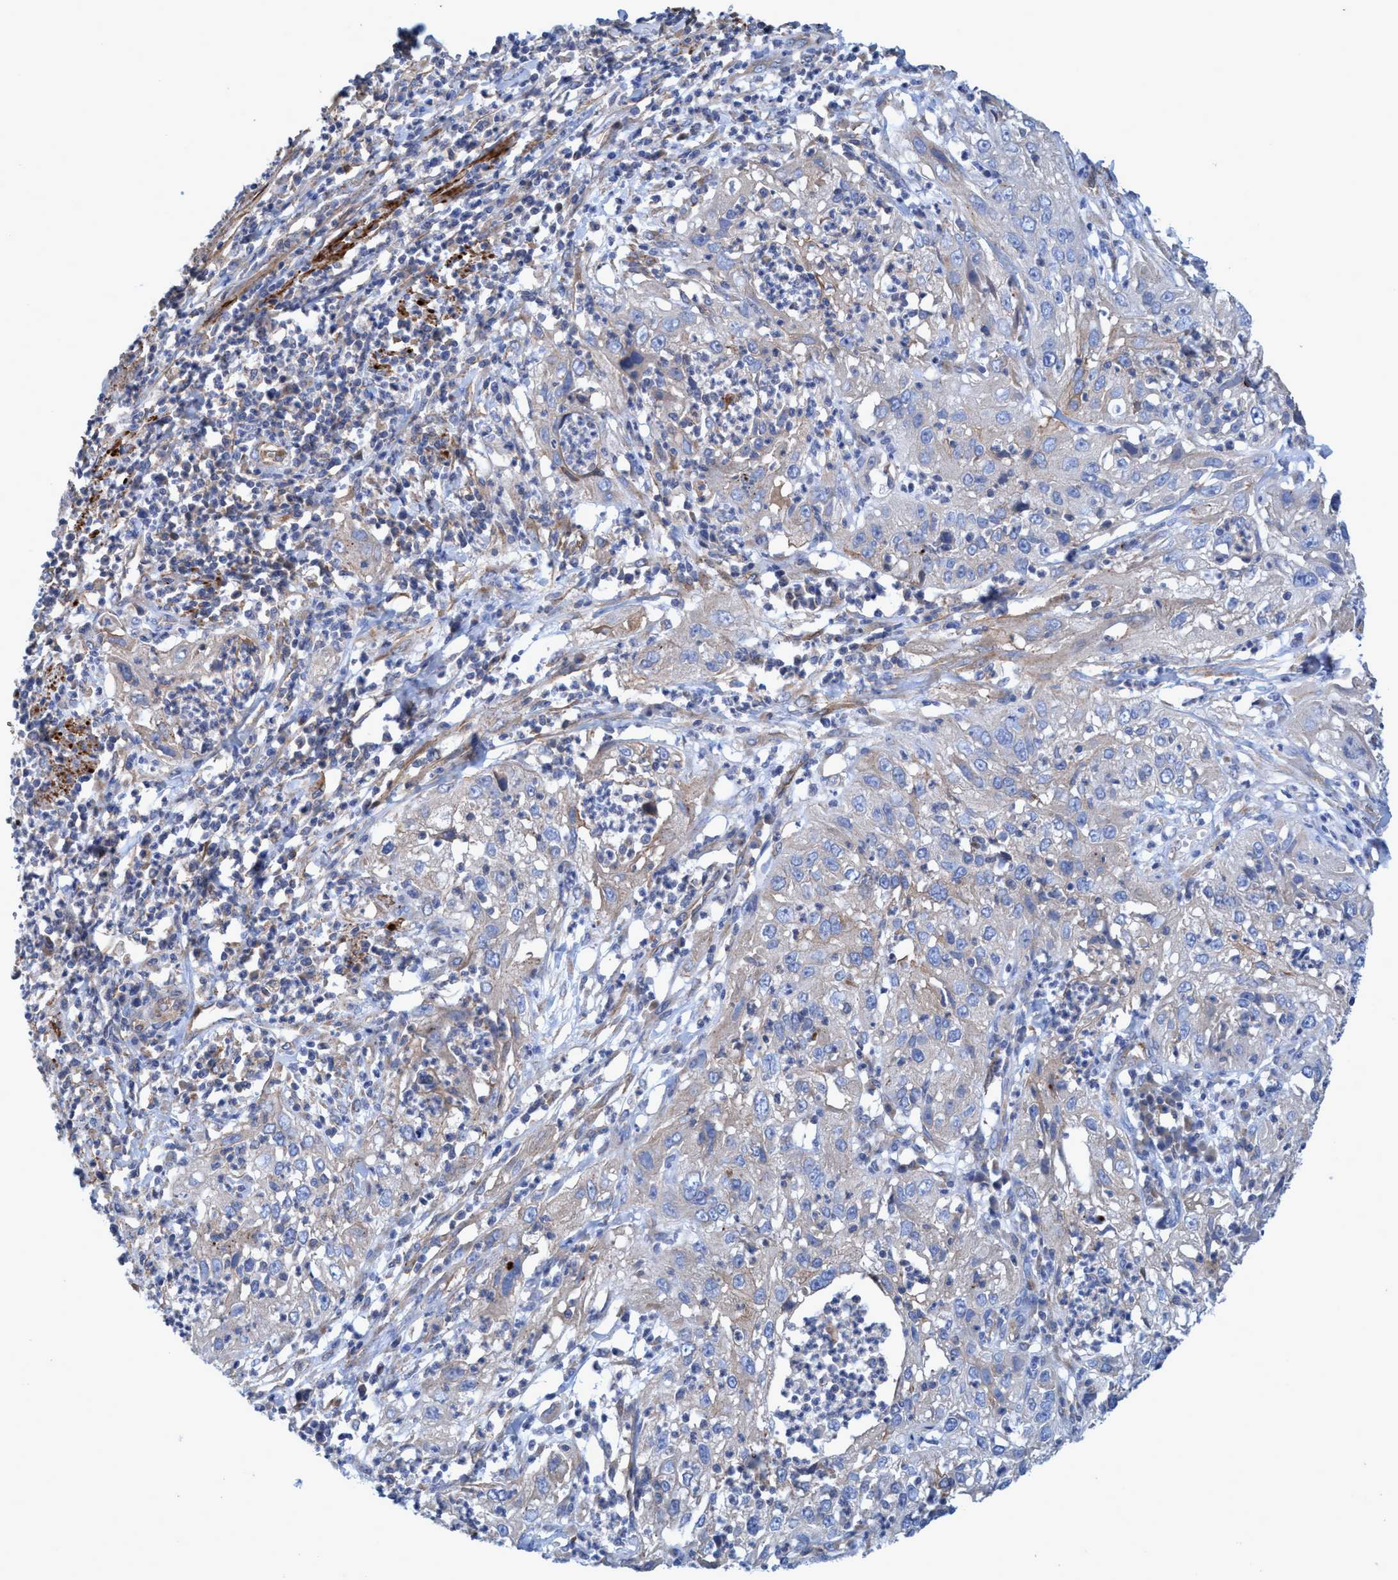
{"staining": {"intensity": "weak", "quantity": "<25%", "location": "cytoplasmic/membranous"}, "tissue": "cervical cancer", "cell_type": "Tumor cells", "image_type": "cancer", "snomed": [{"axis": "morphology", "description": "Squamous cell carcinoma, NOS"}, {"axis": "topography", "description": "Cervix"}], "caption": "IHC histopathology image of neoplastic tissue: human cervical squamous cell carcinoma stained with DAB displays no significant protein positivity in tumor cells.", "gene": "GULP1", "patient": {"sex": "female", "age": 32}}